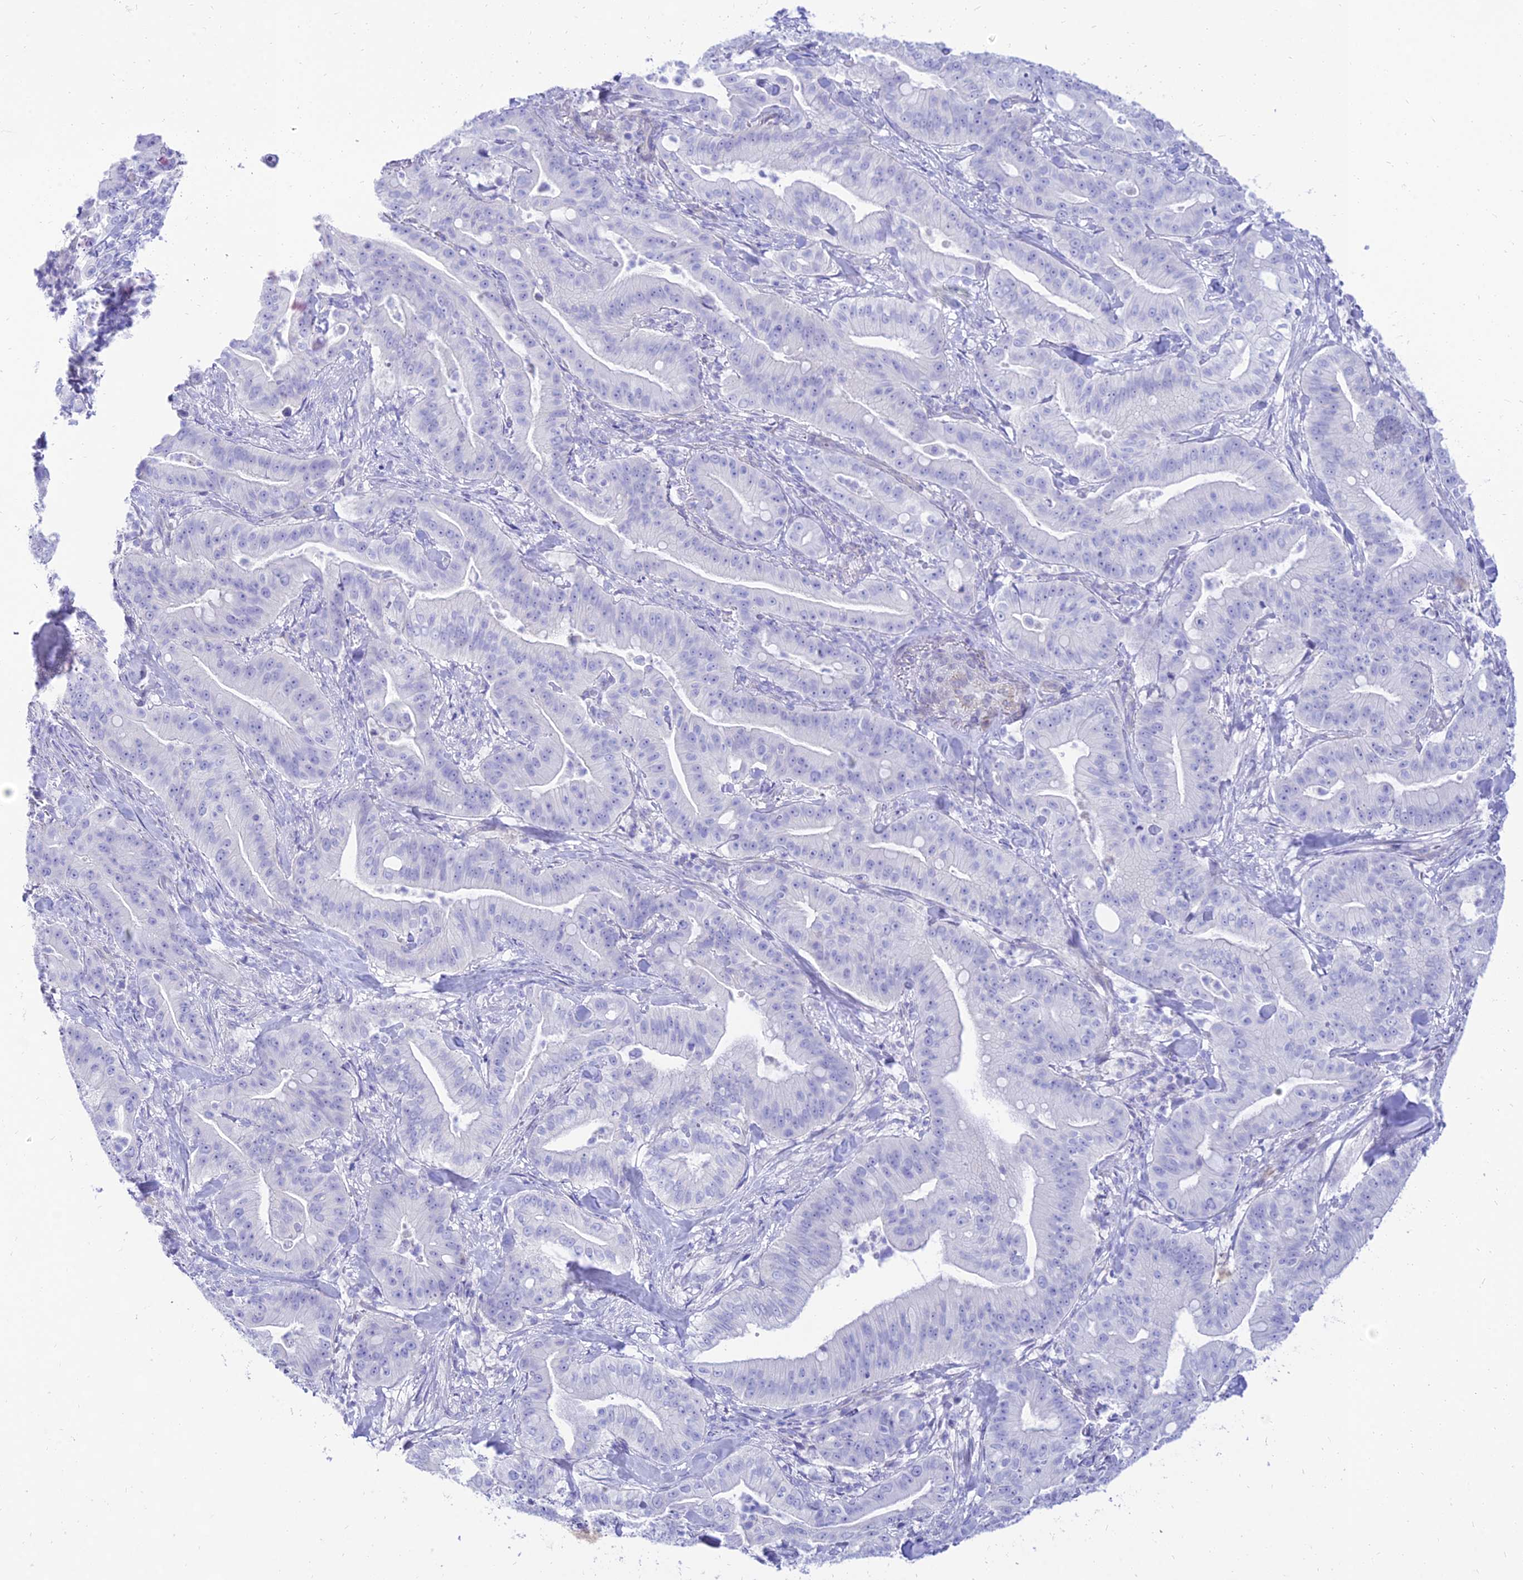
{"staining": {"intensity": "negative", "quantity": "none", "location": "none"}, "tissue": "pancreatic cancer", "cell_type": "Tumor cells", "image_type": "cancer", "snomed": [{"axis": "morphology", "description": "Adenocarcinoma, NOS"}, {"axis": "topography", "description": "Pancreas"}], "caption": "A photomicrograph of pancreatic adenocarcinoma stained for a protein exhibits no brown staining in tumor cells. (DAB (3,3'-diaminobenzidine) immunohistochemistry (IHC) visualized using brightfield microscopy, high magnification).", "gene": "TAC3", "patient": {"sex": "male", "age": 71}}